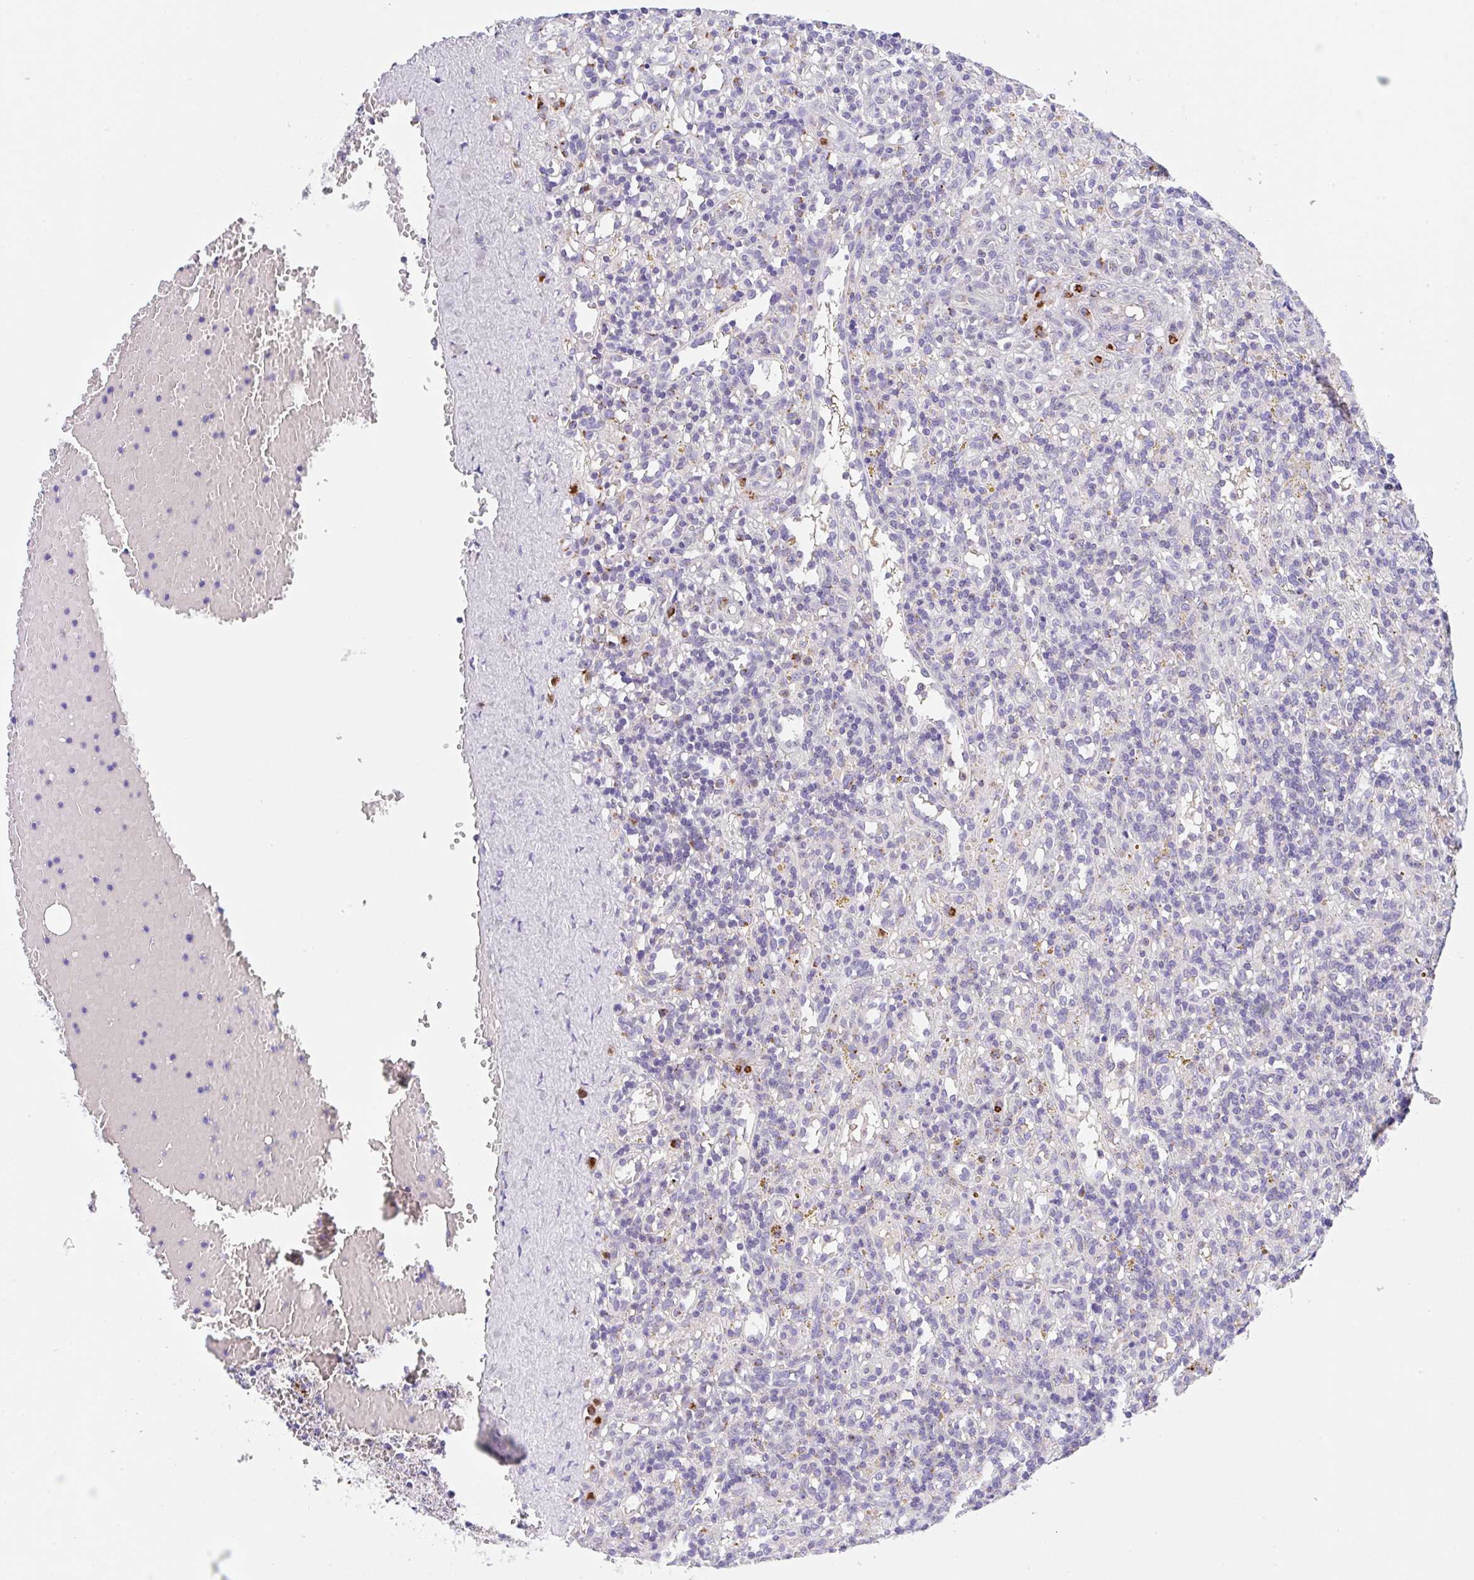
{"staining": {"intensity": "negative", "quantity": "none", "location": "none"}, "tissue": "lymphoma", "cell_type": "Tumor cells", "image_type": "cancer", "snomed": [{"axis": "morphology", "description": "Malignant lymphoma, non-Hodgkin's type, Low grade"}, {"axis": "topography", "description": "Spleen"}], "caption": "Human lymphoma stained for a protein using immunohistochemistry (IHC) demonstrates no positivity in tumor cells.", "gene": "PROSER3", "patient": {"sex": "male", "age": 67}}